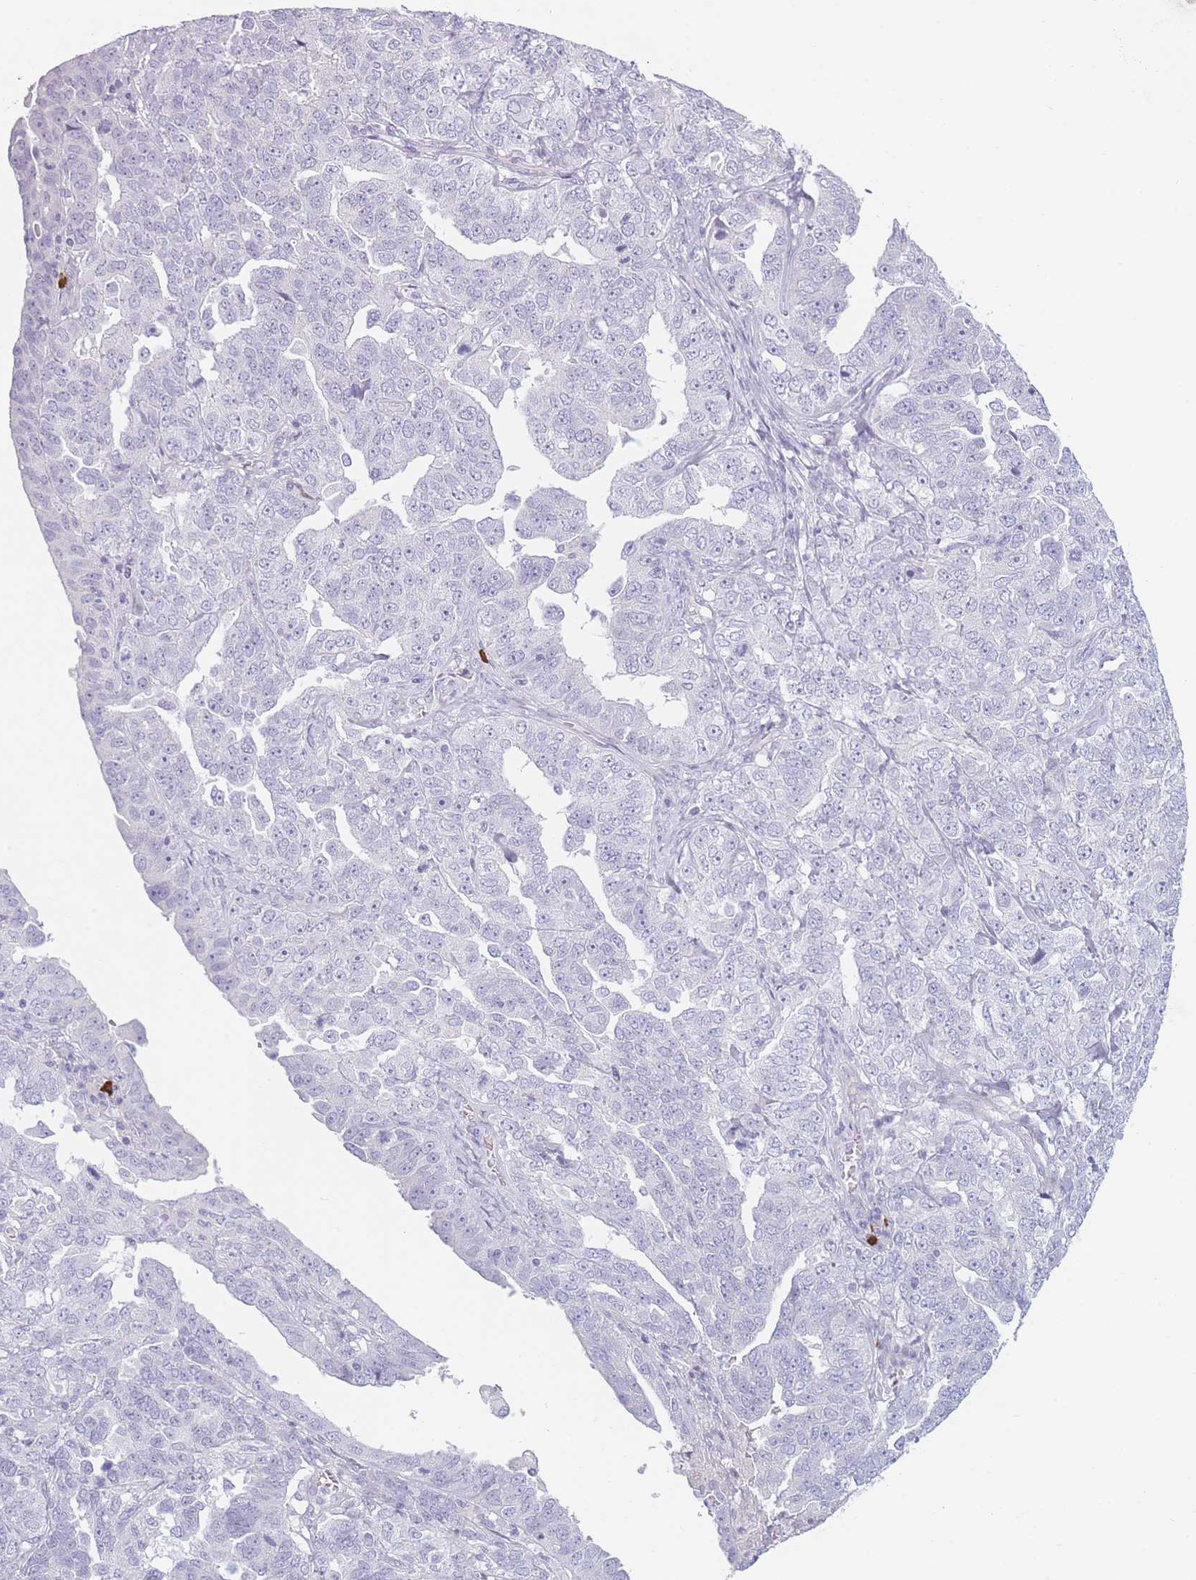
{"staining": {"intensity": "negative", "quantity": "none", "location": "none"}, "tissue": "ovarian cancer", "cell_type": "Tumor cells", "image_type": "cancer", "snomed": [{"axis": "morphology", "description": "Carcinoma, endometroid"}, {"axis": "topography", "description": "Ovary"}], "caption": "This is a image of immunohistochemistry (IHC) staining of ovarian cancer (endometroid carcinoma), which shows no staining in tumor cells.", "gene": "PLEKHG2", "patient": {"sex": "female", "age": 62}}